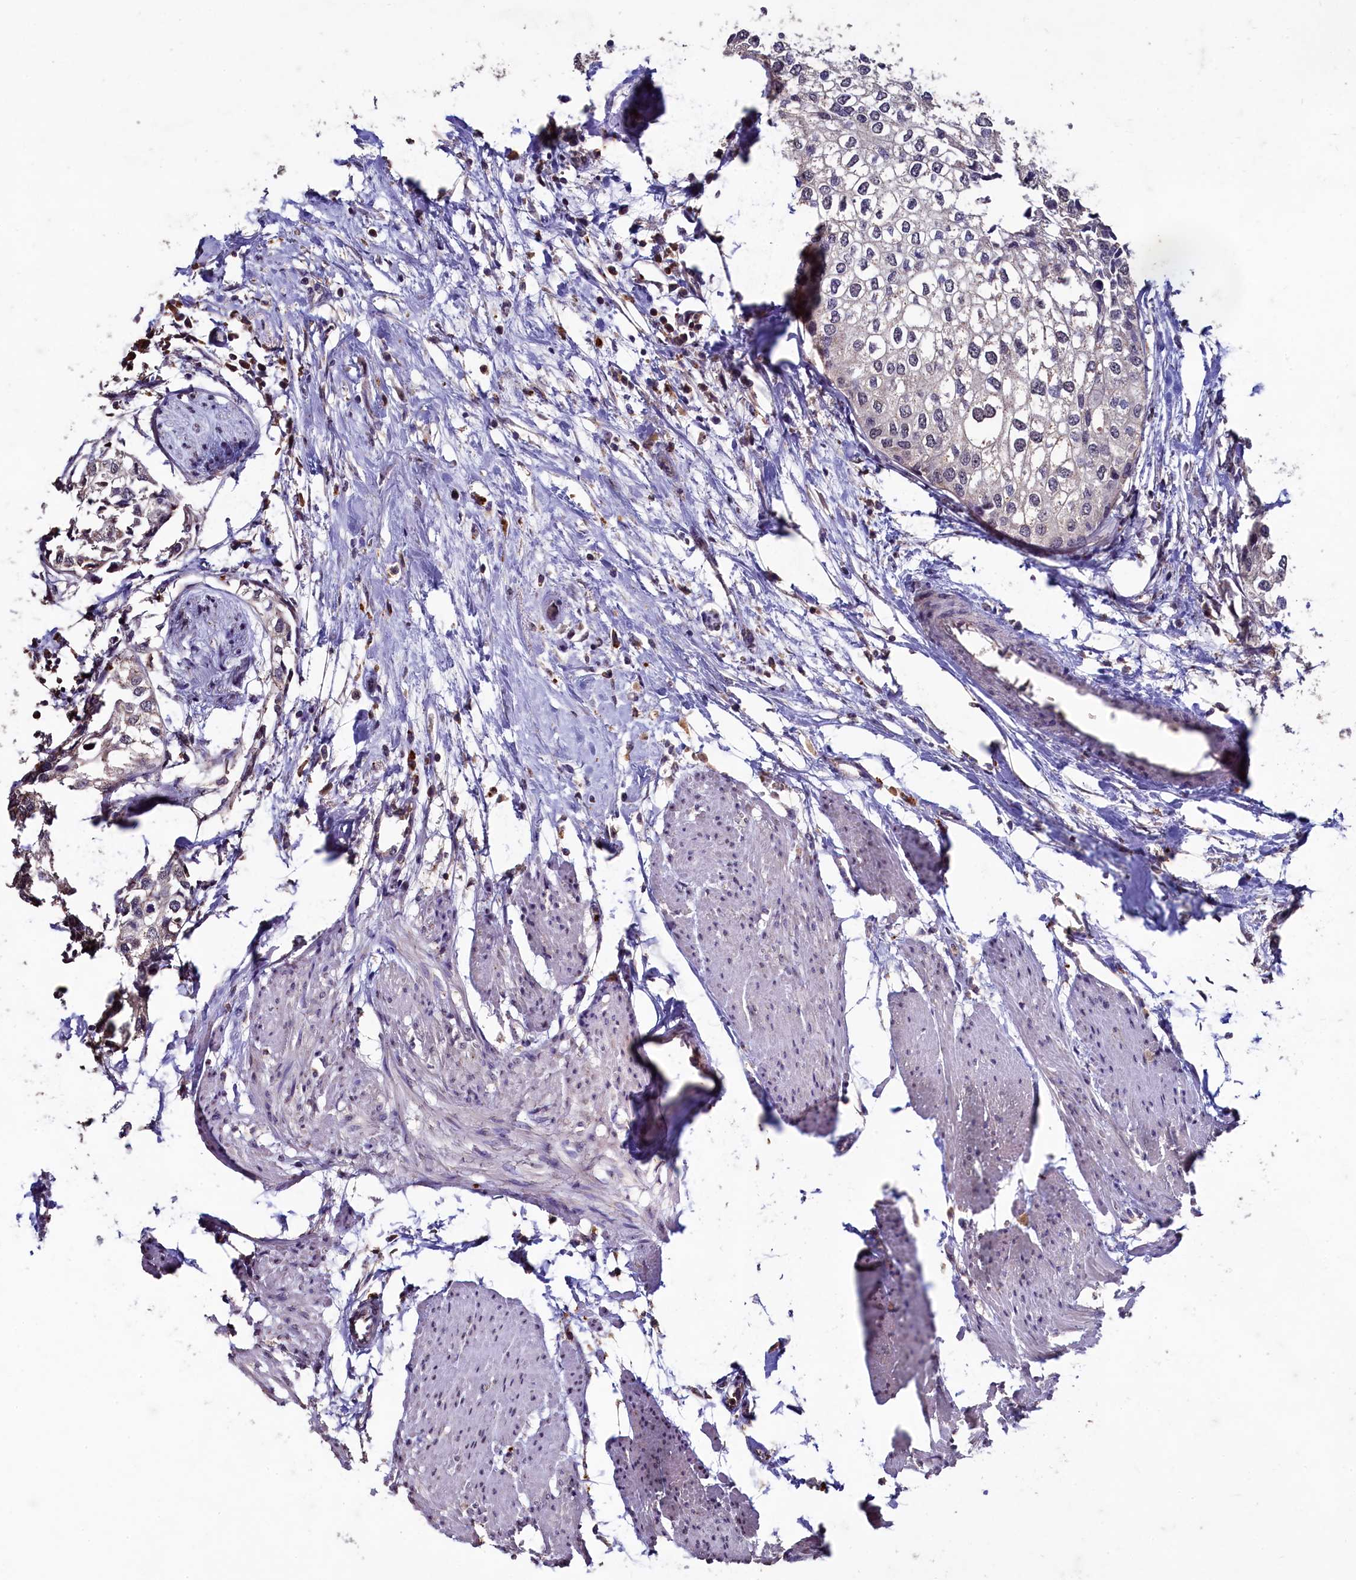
{"staining": {"intensity": "negative", "quantity": "none", "location": "none"}, "tissue": "urothelial cancer", "cell_type": "Tumor cells", "image_type": "cancer", "snomed": [{"axis": "morphology", "description": "Urothelial carcinoma, High grade"}, {"axis": "topography", "description": "Urinary bladder"}], "caption": "Human urothelial cancer stained for a protein using immunohistochemistry (IHC) exhibits no expression in tumor cells.", "gene": "CSTPP1", "patient": {"sex": "male", "age": 64}}